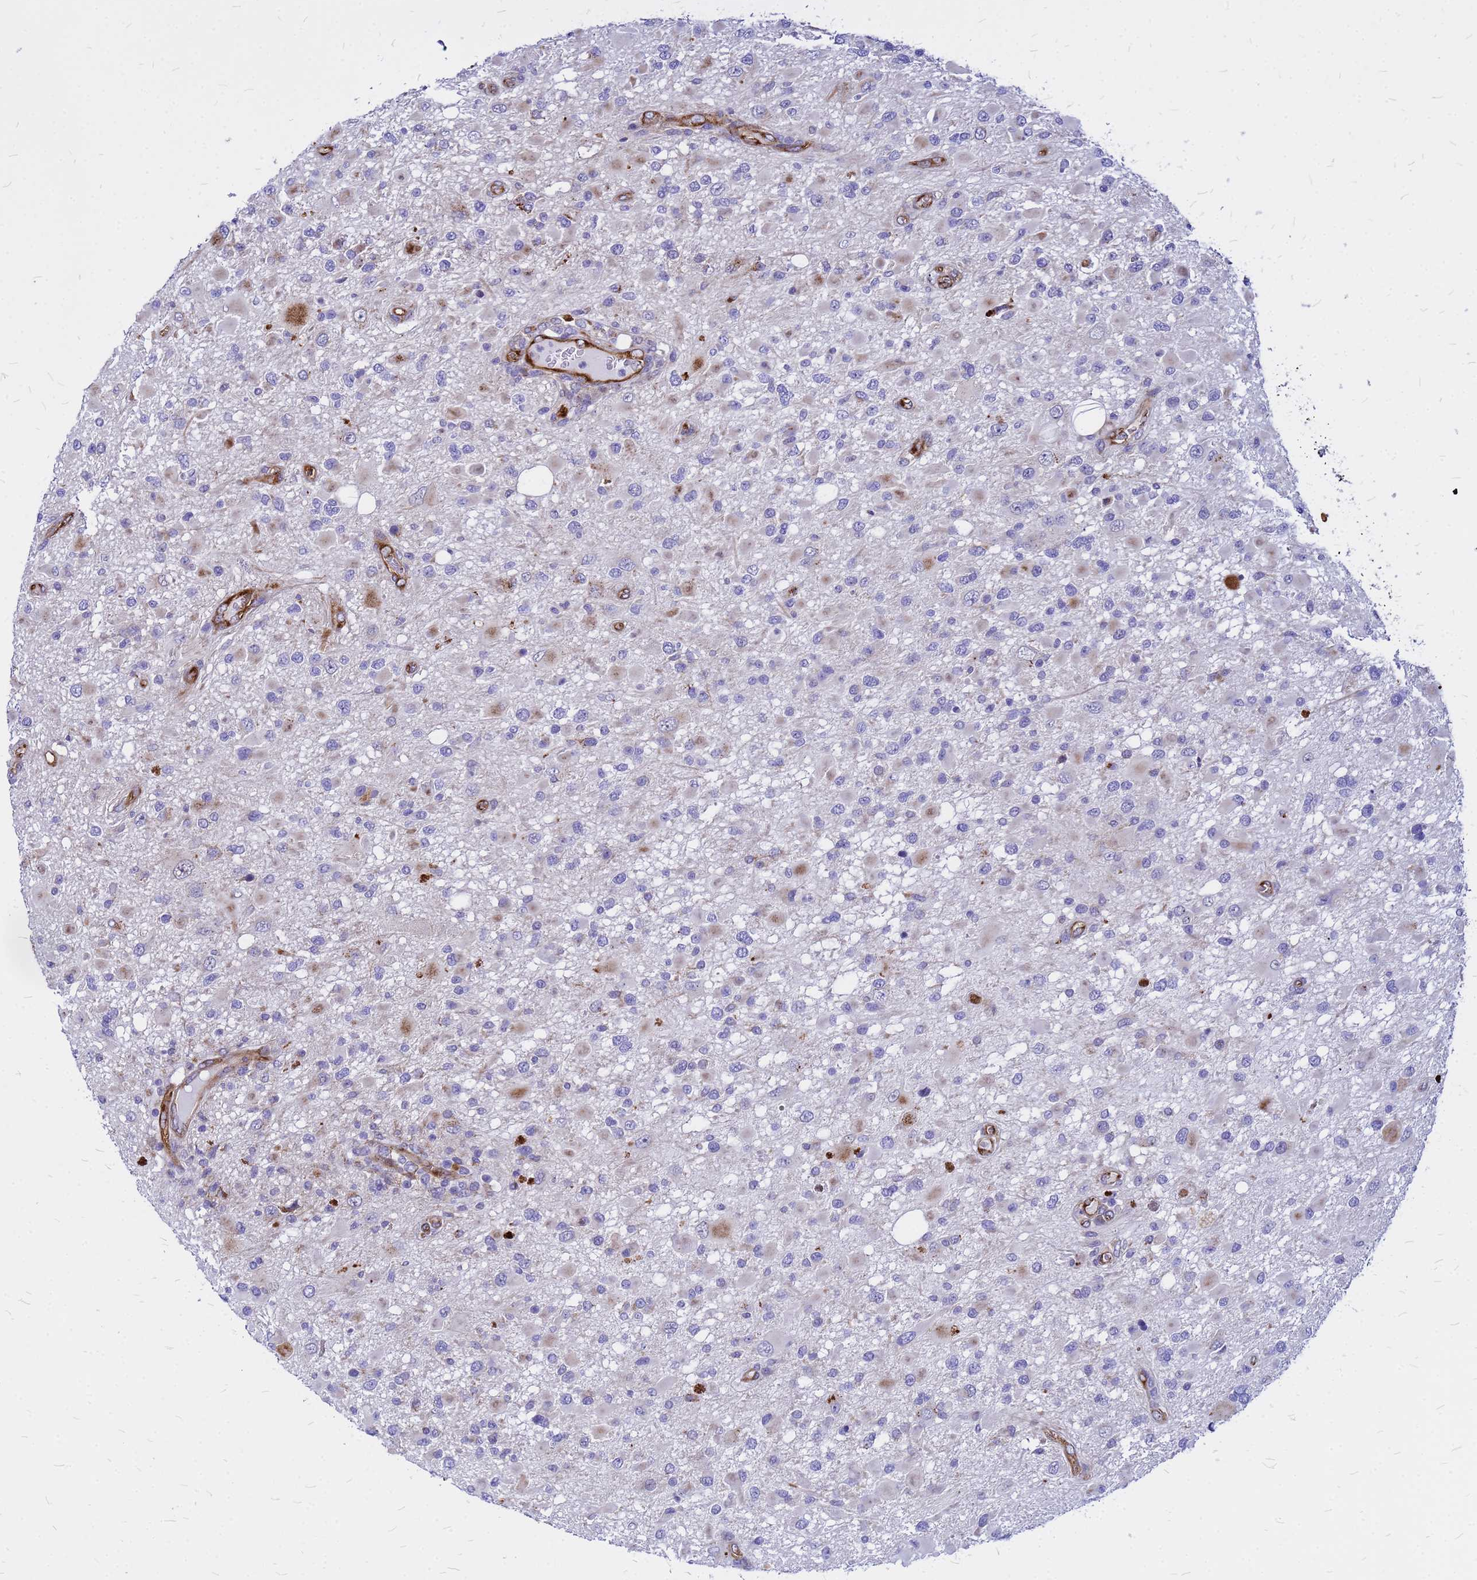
{"staining": {"intensity": "moderate", "quantity": "<25%", "location": "cytoplasmic/membranous"}, "tissue": "glioma", "cell_type": "Tumor cells", "image_type": "cancer", "snomed": [{"axis": "morphology", "description": "Glioma, malignant, High grade"}, {"axis": "topography", "description": "Brain"}], "caption": "This histopathology image shows glioma stained with IHC to label a protein in brown. The cytoplasmic/membranous of tumor cells show moderate positivity for the protein. Nuclei are counter-stained blue.", "gene": "NOSTRIN", "patient": {"sex": "male", "age": 53}}